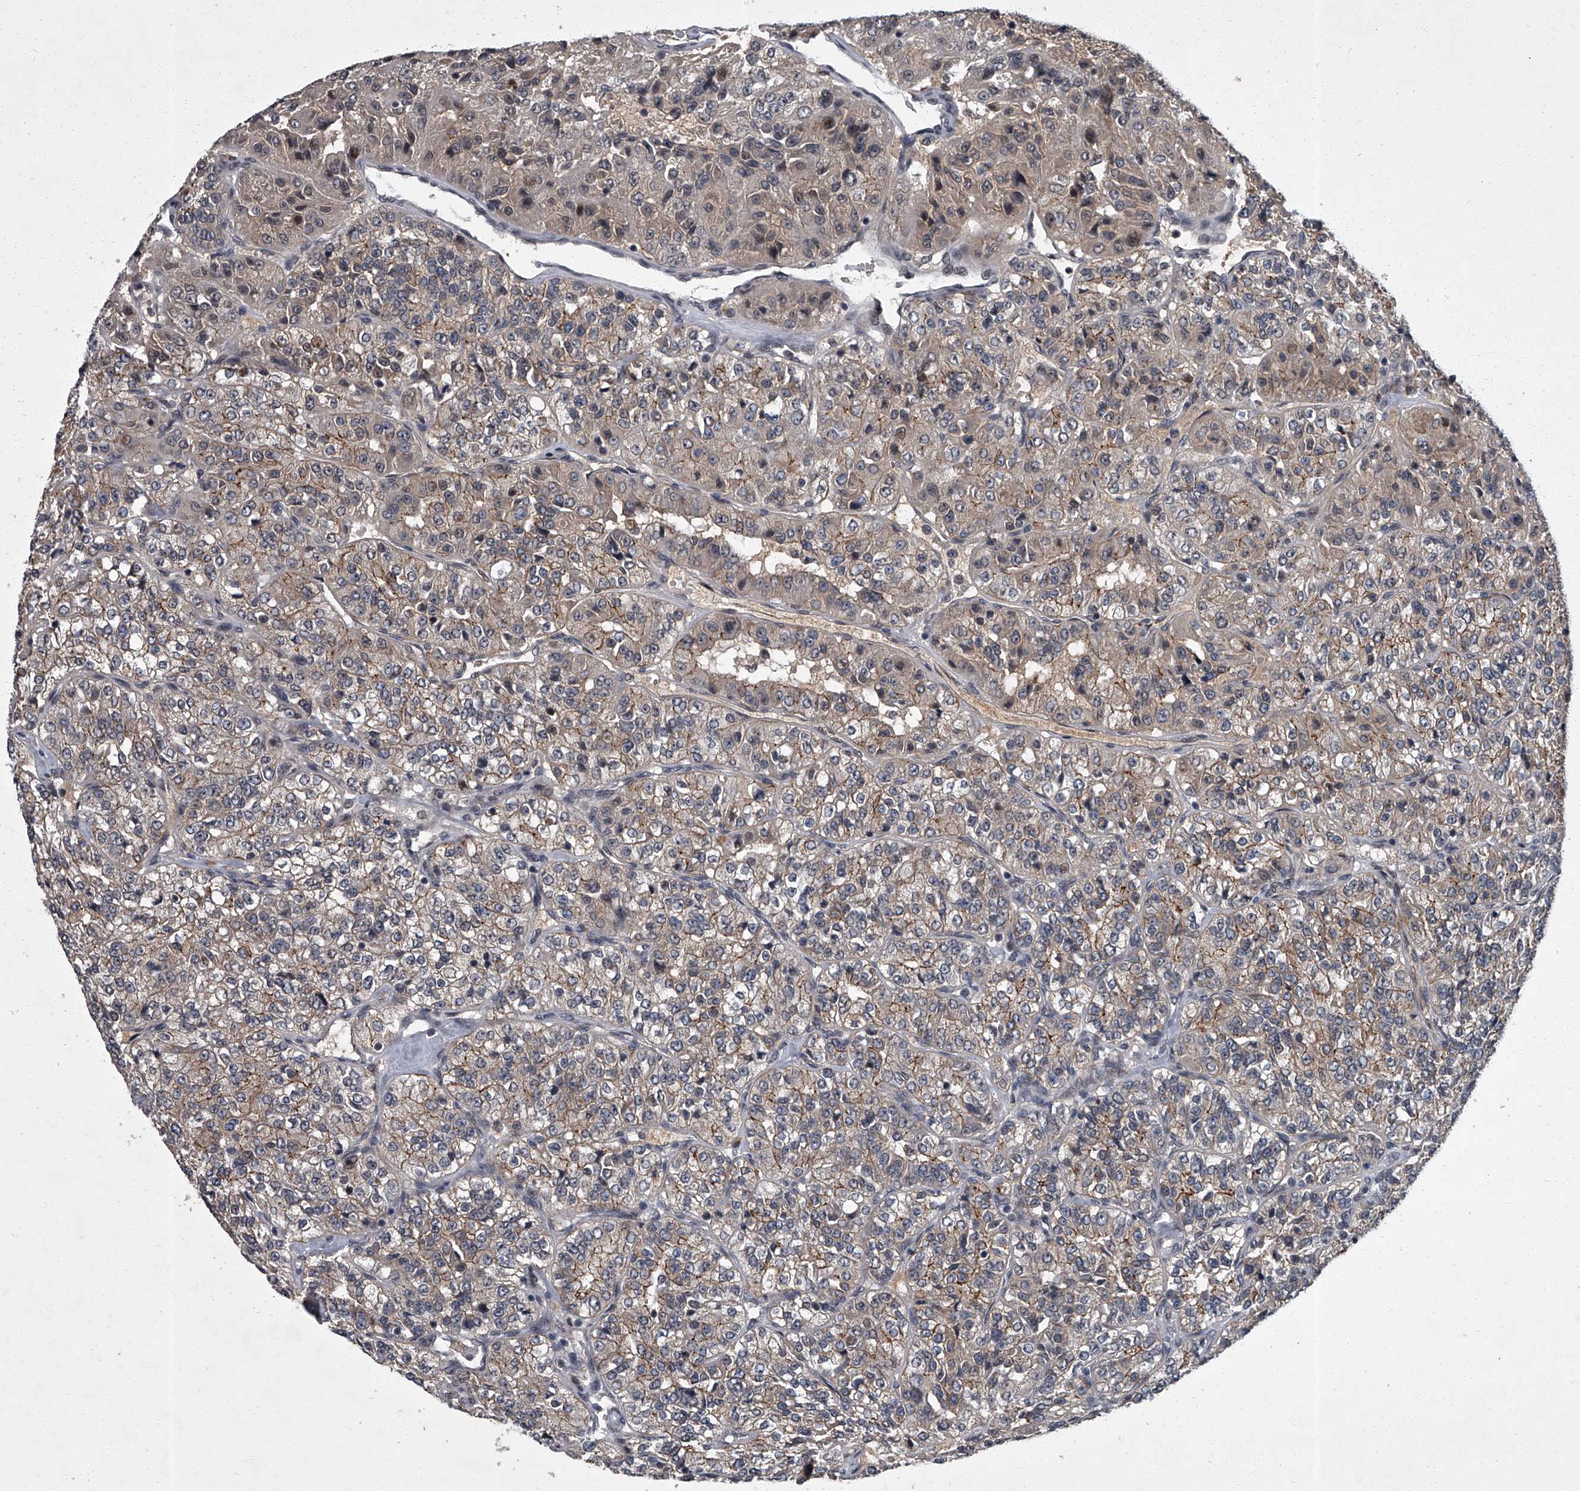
{"staining": {"intensity": "moderate", "quantity": "25%-75%", "location": "cytoplasmic/membranous"}, "tissue": "renal cancer", "cell_type": "Tumor cells", "image_type": "cancer", "snomed": [{"axis": "morphology", "description": "Adenocarcinoma, NOS"}, {"axis": "topography", "description": "Kidney"}], "caption": "Moderate cytoplasmic/membranous expression for a protein is seen in approximately 25%-75% of tumor cells of adenocarcinoma (renal) using IHC.", "gene": "ZNF518B", "patient": {"sex": "female", "age": 63}}